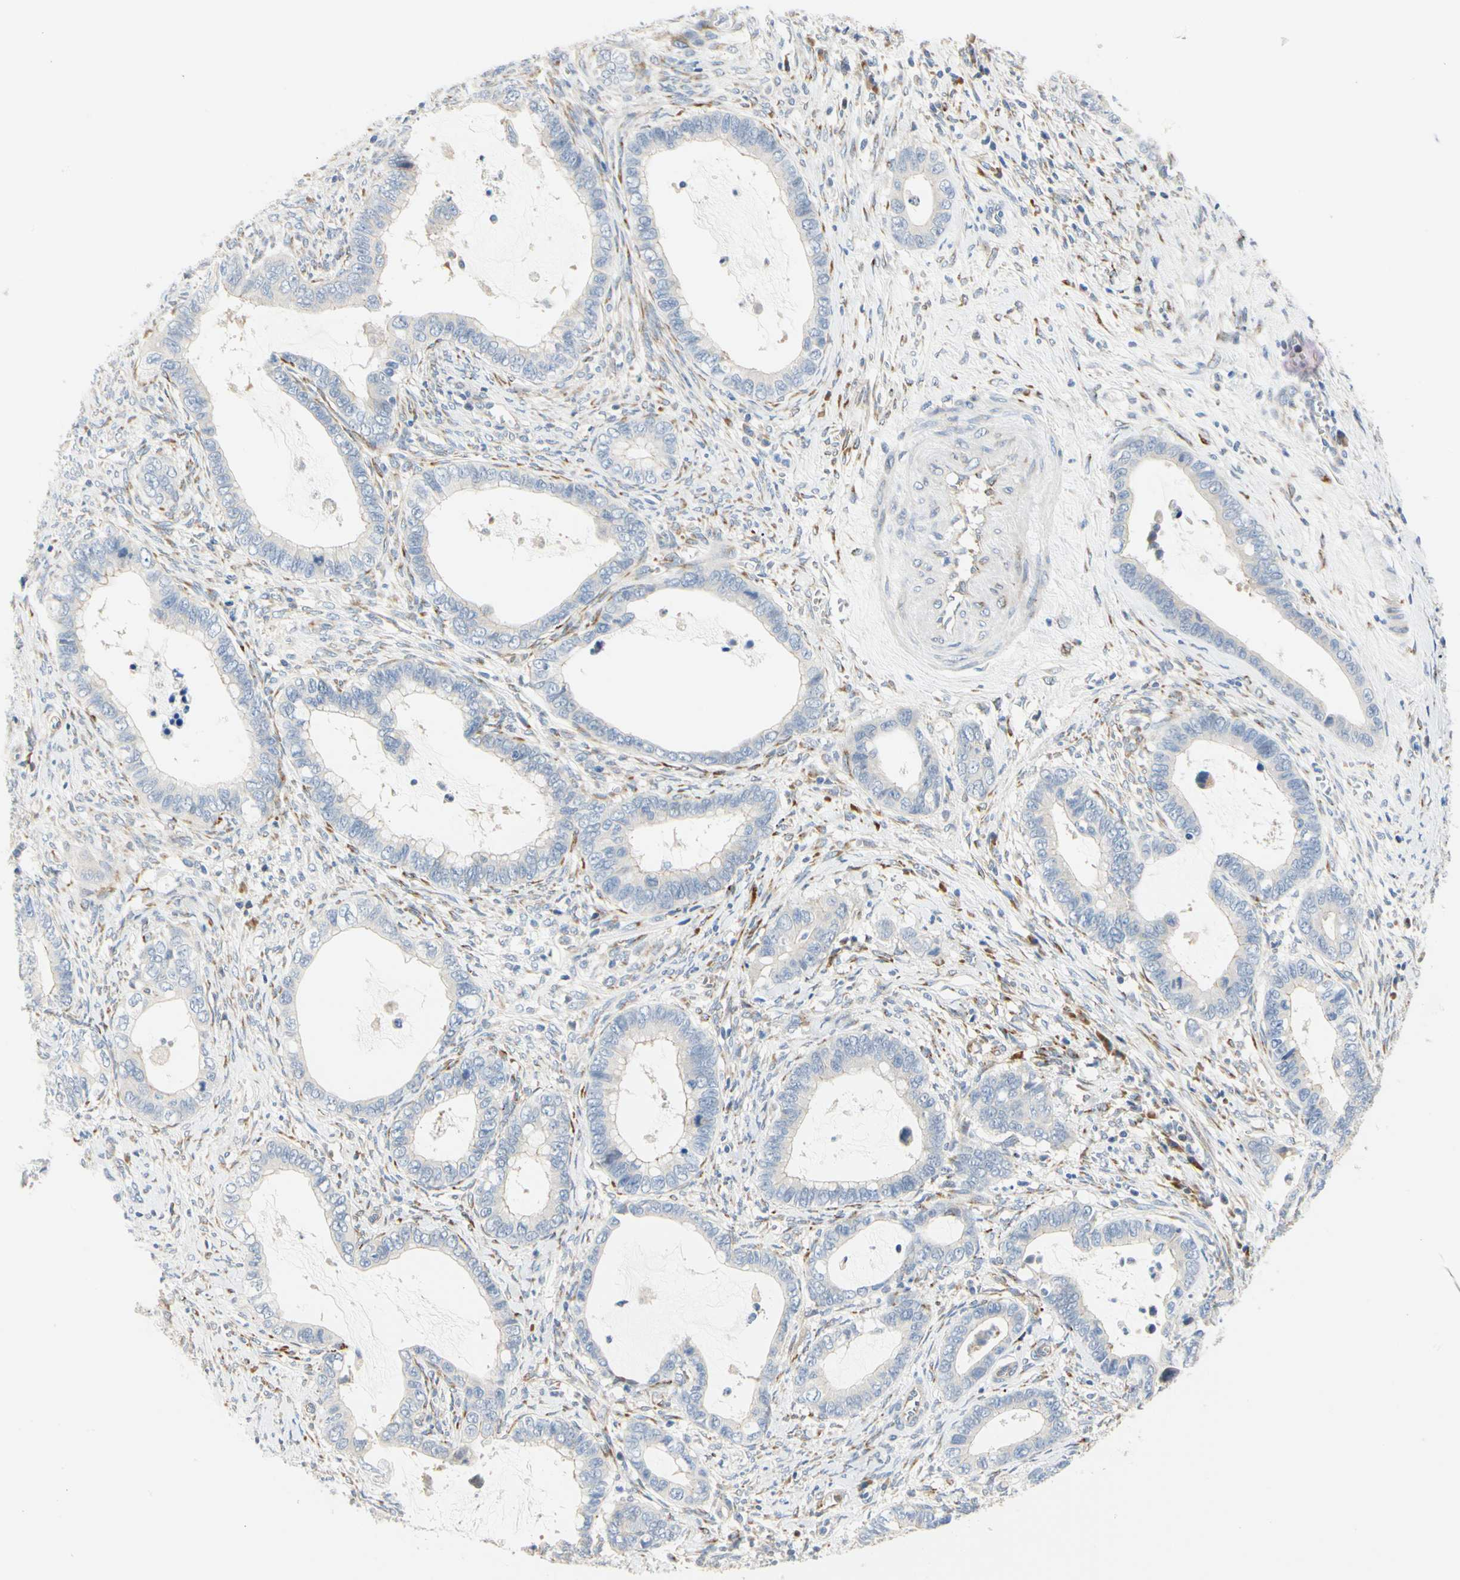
{"staining": {"intensity": "negative", "quantity": "none", "location": "none"}, "tissue": "cervical cancer", "cell_type": "Tumor cells", "image_type": "cancer", "snomed": [{"axis": "morphology", "description": "Adenocarcinoma, NOS"}, {"axis": "topography", "description": "Cervix"}], "caption": "A high-resolution micrograph shows immunohistochemistry (IHC) staining of cervical cancer (adenocarcinoma), which demonstrates no significant expression in tumor cells.", "gene": "ZNF236", "patient": {"sex": "female", "age": 44}}